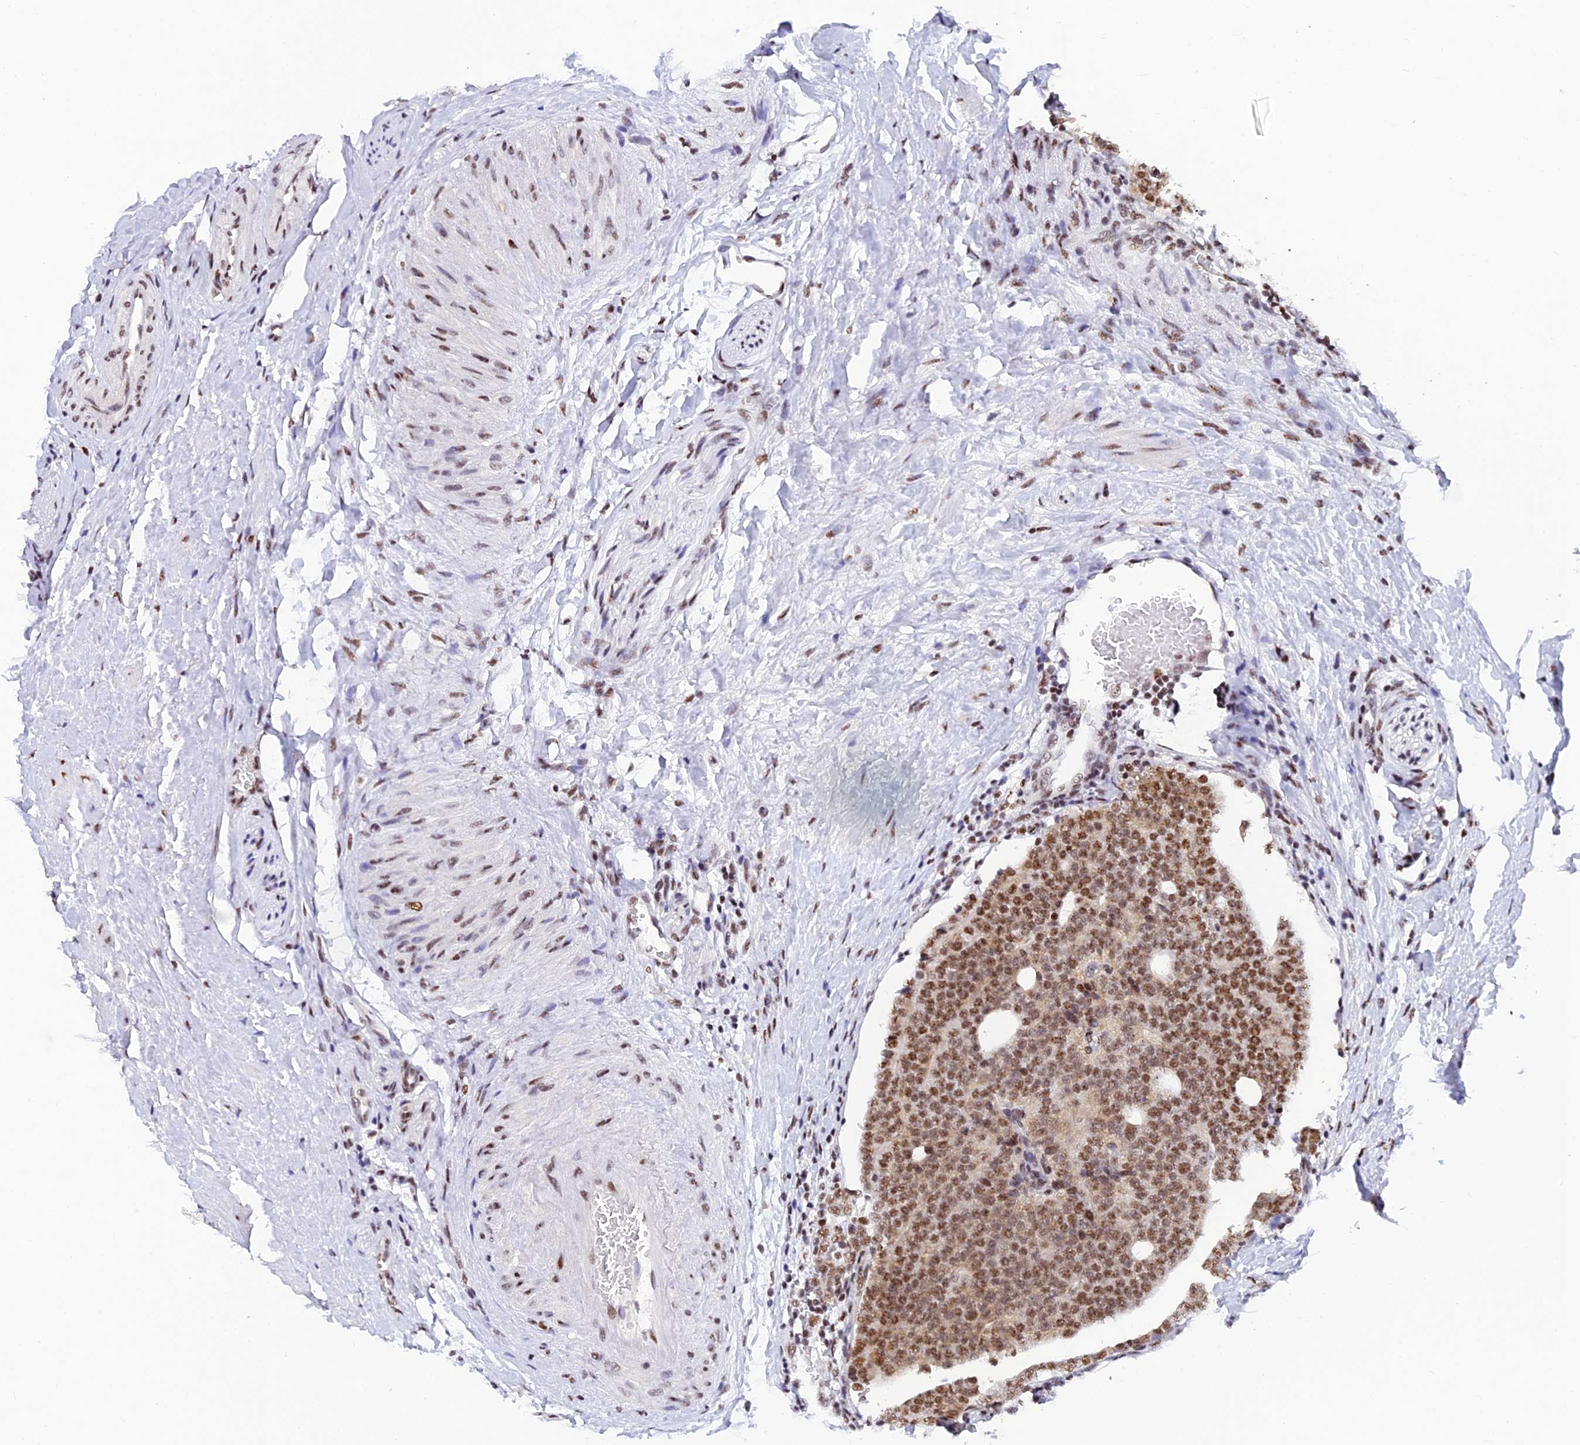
{"staining": {"intensity": "moderate", "quantity": ">75%", "location": "nuclear"}, "tissue": "prostate cancer", "cell_type": "Tumor cells", "image_type": "cancer", "snomed": [{"axis": "morphology", "description": "Adenocarcinoma, High grade"}, {"axis": "topography", "description": "Prostate"}], "caption": "Prostate cancer stained with a brown dye exhibits moderate nuclear positive staining in about >75% of tumor cells.", "gene": "USP22", "patient": {"sex": "male", "age": 56}}